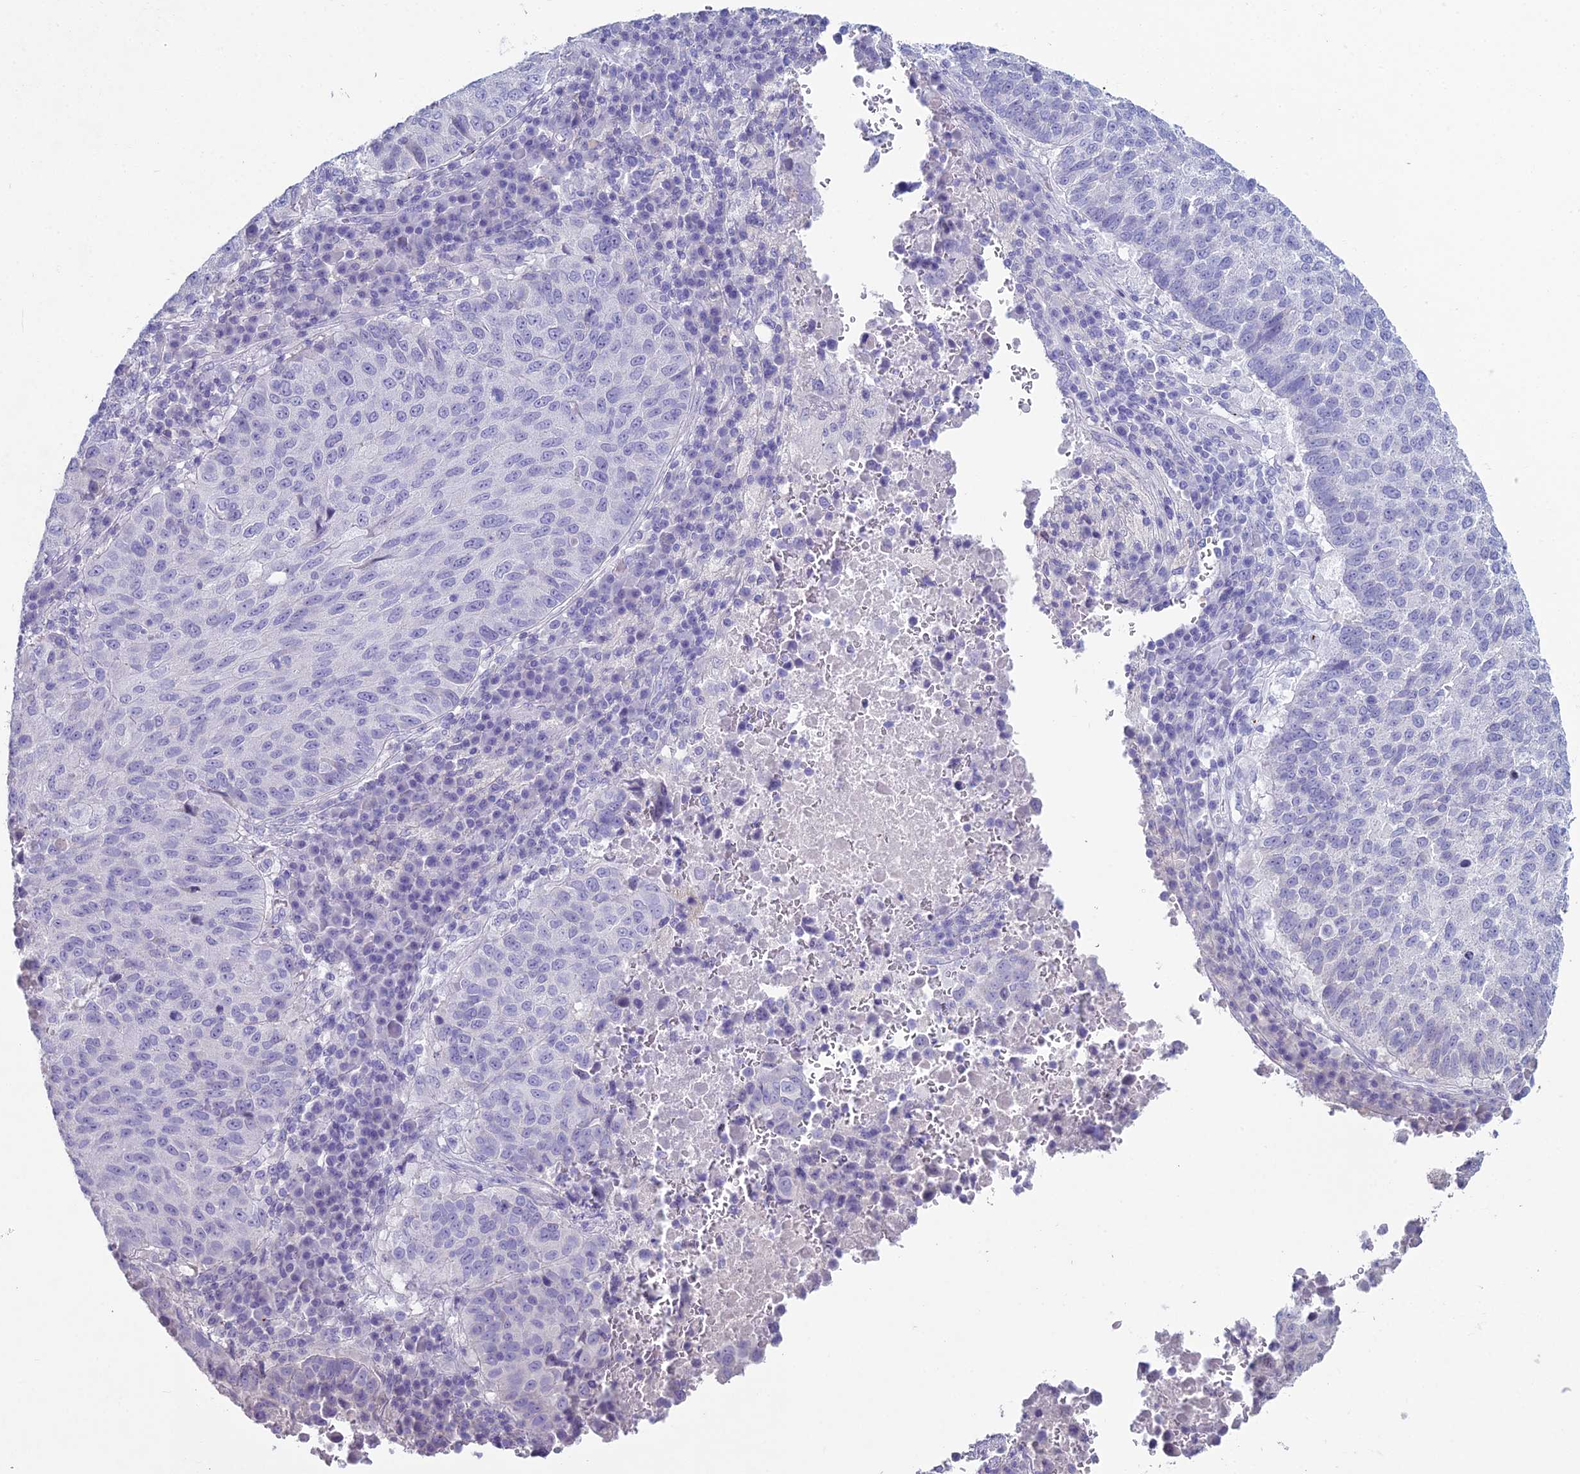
{"staining": {"intensity": "negative", "quantity": "none", "location": "none"}, "tissue": "lung cancer", "cell_type": "Tumor cells", "image_type": "cancer", "snomed": [{"axis": "morphology", "description": "Squamous cell carcinoma, NOS"}, {"axis": "topography", "description": "Lung"}], "caption": "An IHC photomicrograph of lung cancer (squamous cell carcinoma) is shown. There is no staining in tumor cells of lung cancer (squamous cell carcinoma). (Immunohistochemistry (ihc), brightfield microscopy, high magnification).", "gene": "NCAM1", "patient": {"sex": "male", "age": 73}}